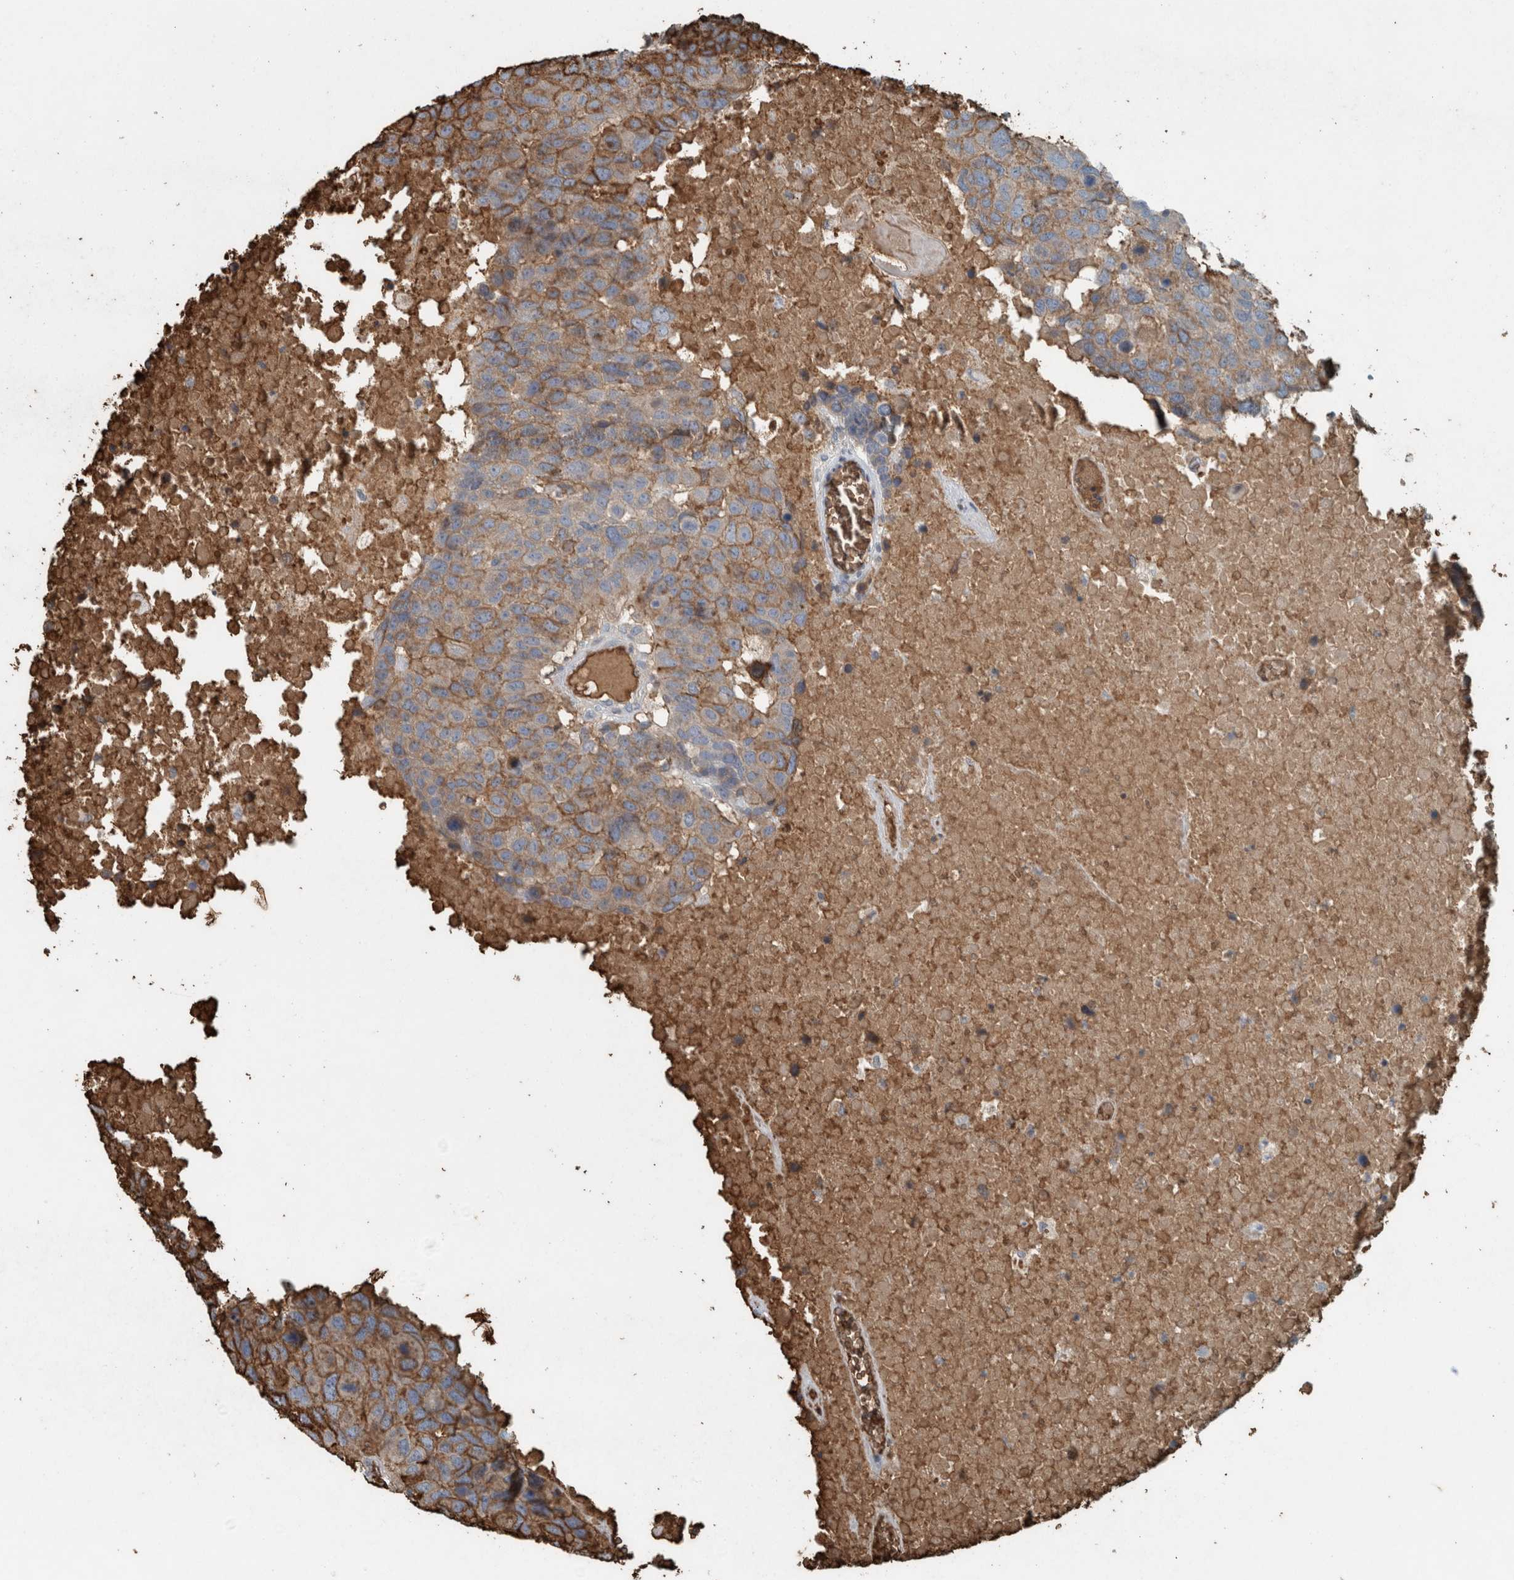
{"staining": {"intensity": "moderate", "quantity": "25%-75%", "location": "cytoplasmic/membranous"}, "tissue": "head and neck cancer", "cell_type": "Tumor cells", "image_type": "cancer", "snomed": [{"axis": "morphology", "description": "Squamous cell carcinoma, NOS"}, {"axis": "topography", "description": "Head-Neck"}], "caption": "This micrograph demonstrates immunohistochemistry staining of head and neck cancer, with medium moderate cytoplasmic/membranous positivity in about 25%-75% of tumor cells.", "gene": "LBP", "patient": {"sex": "male", "age": 66}}